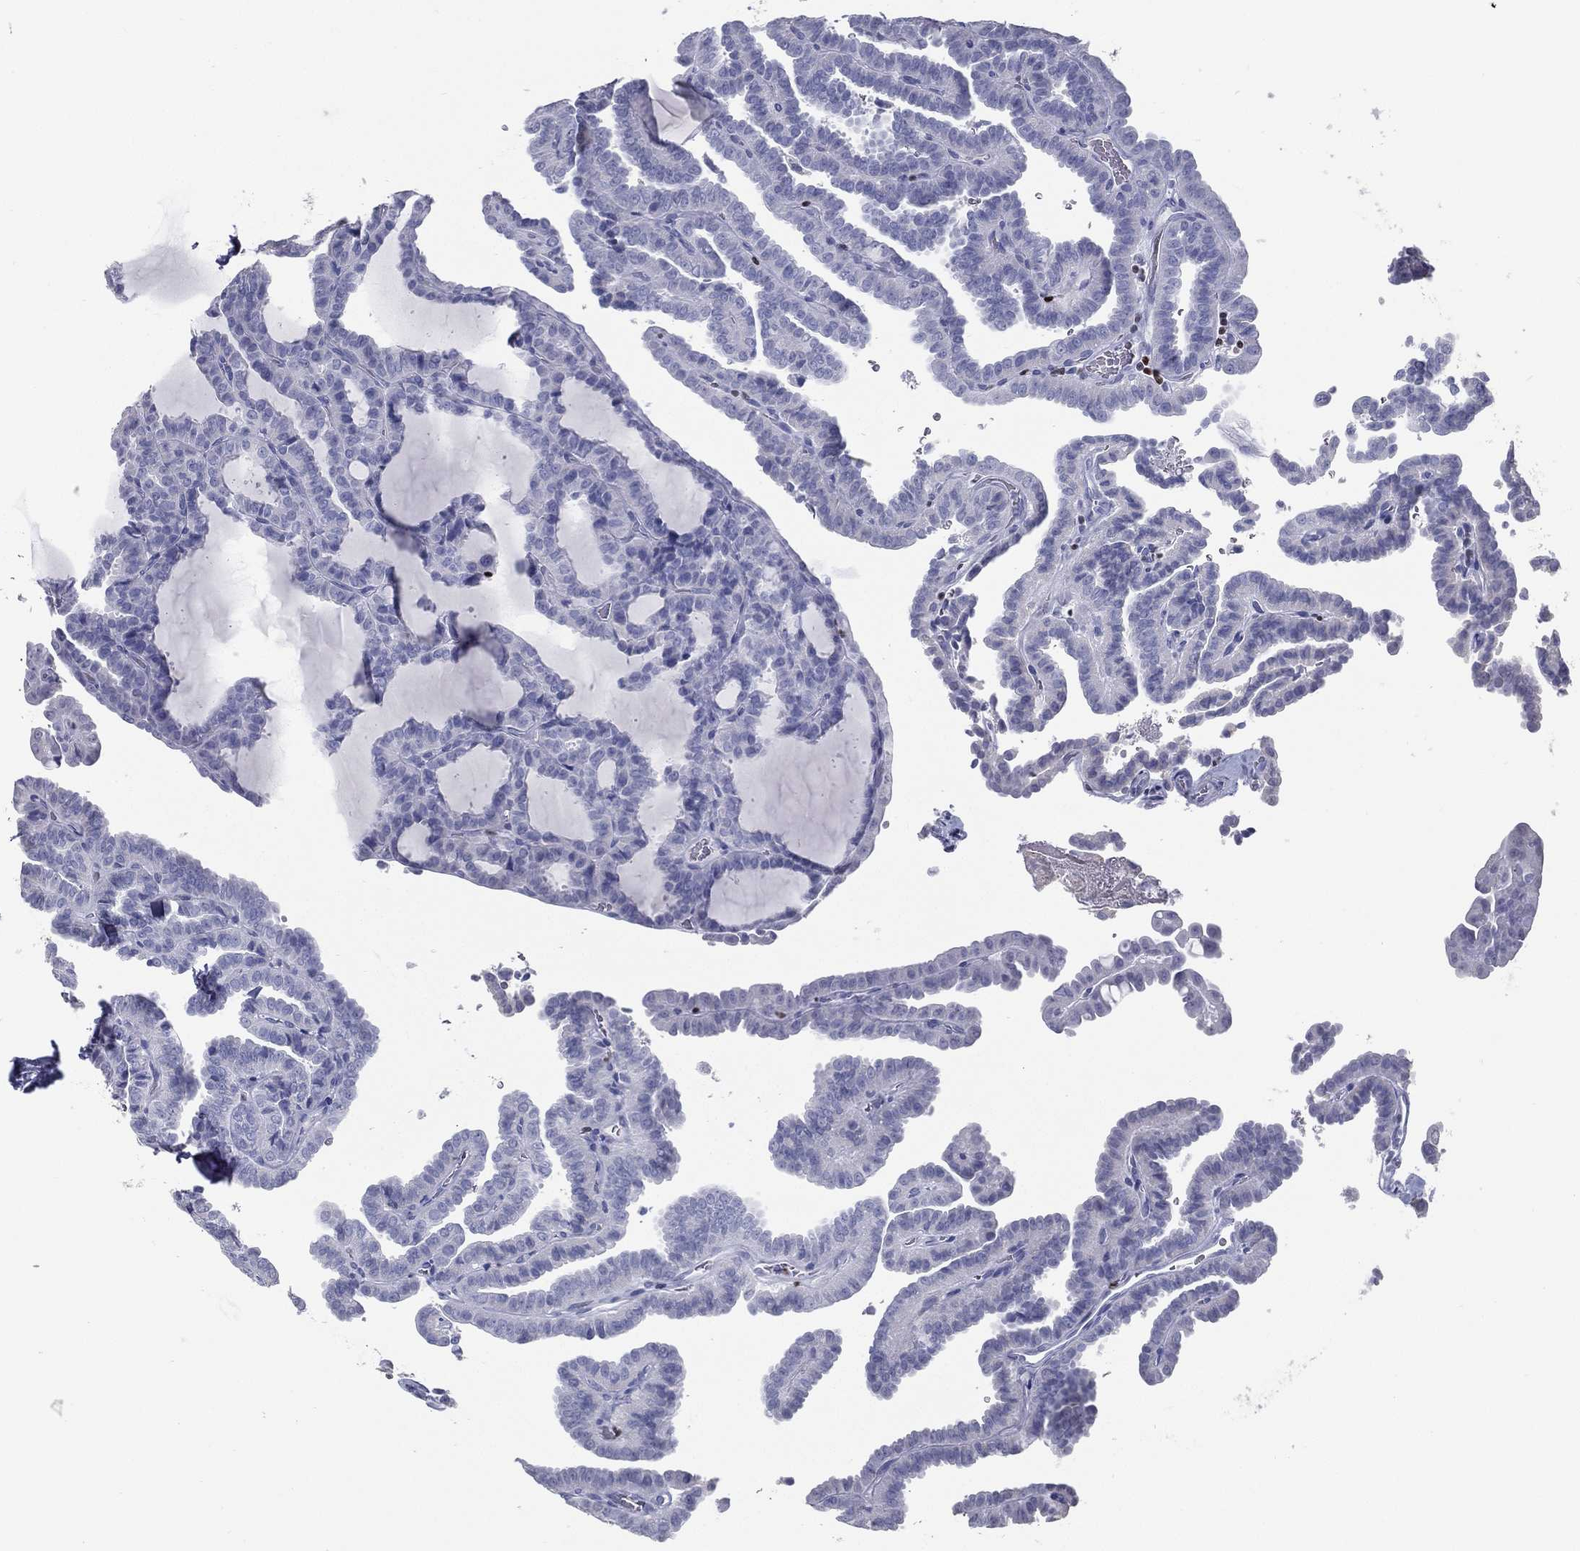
{"staining": {"intensity": "negative", "quantity": "none", "location": "none"}, "tissue": "thyroid cancer", "cell_type": "Tumor cells", "image_type": "cancer", "snomed": [{"axis": "morphology", "description": "Papillary adenocarcinoma, NOS"}, {"axis": "topography", "description": "Thyroid gland"}], "caption": "High magnification brightfield microscopy of thyroid papillary adenocarcinoma stained with DAB (brown) and counterstained with hematoxylin (blue): tumor cells show no significant staining.", "gene": "PYHIN1", "patient": {"sex": "female", "age": 39}}